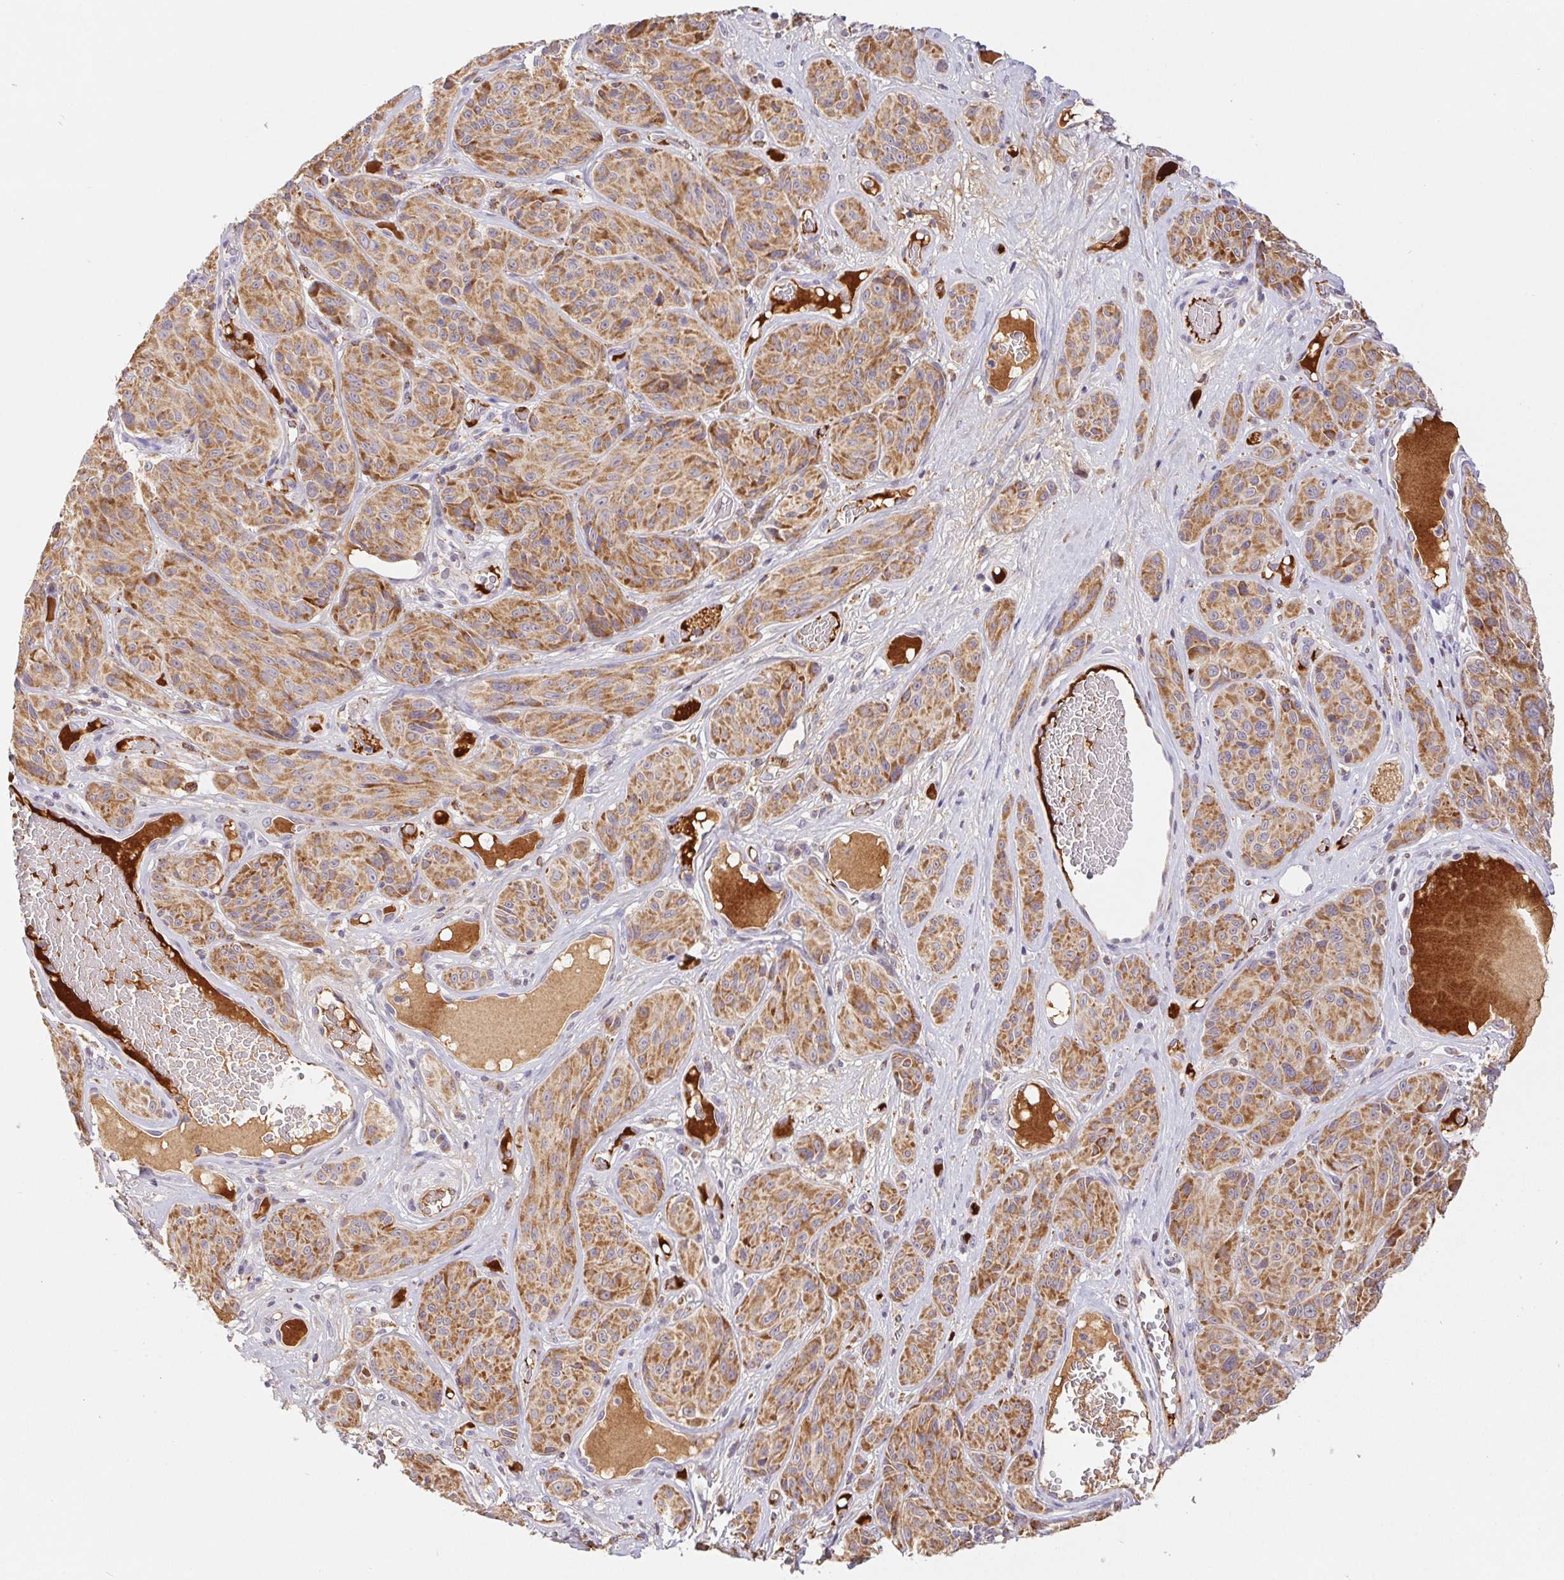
{"staining": {"intensity": "moderate", "quantity": ">75%", "location": "cytoplasmic/membranous"}, "tissue": "melanoma", "cell_type": "Tumor cells", "image_type": "cancer", "snomed": [{"axis": "morphology", "description": "Malignant melanoma, NOS"}, {"axis": "topography", "description": "Skin"}], "caption": "Immunohistochemistry (IHC) (DAB) staining of human melanoma shows moderate cytoplasmic/membranous protein expression in about >75% of tumor cells. The staining is performed using DAB (3,3'-diaminobenzidine) brown chromogen to label protein expression. The nuclei are counter-stained blue using hematoxylin.", "gene": "EMC6", "patient": {"sex": "male", "age": 91}}